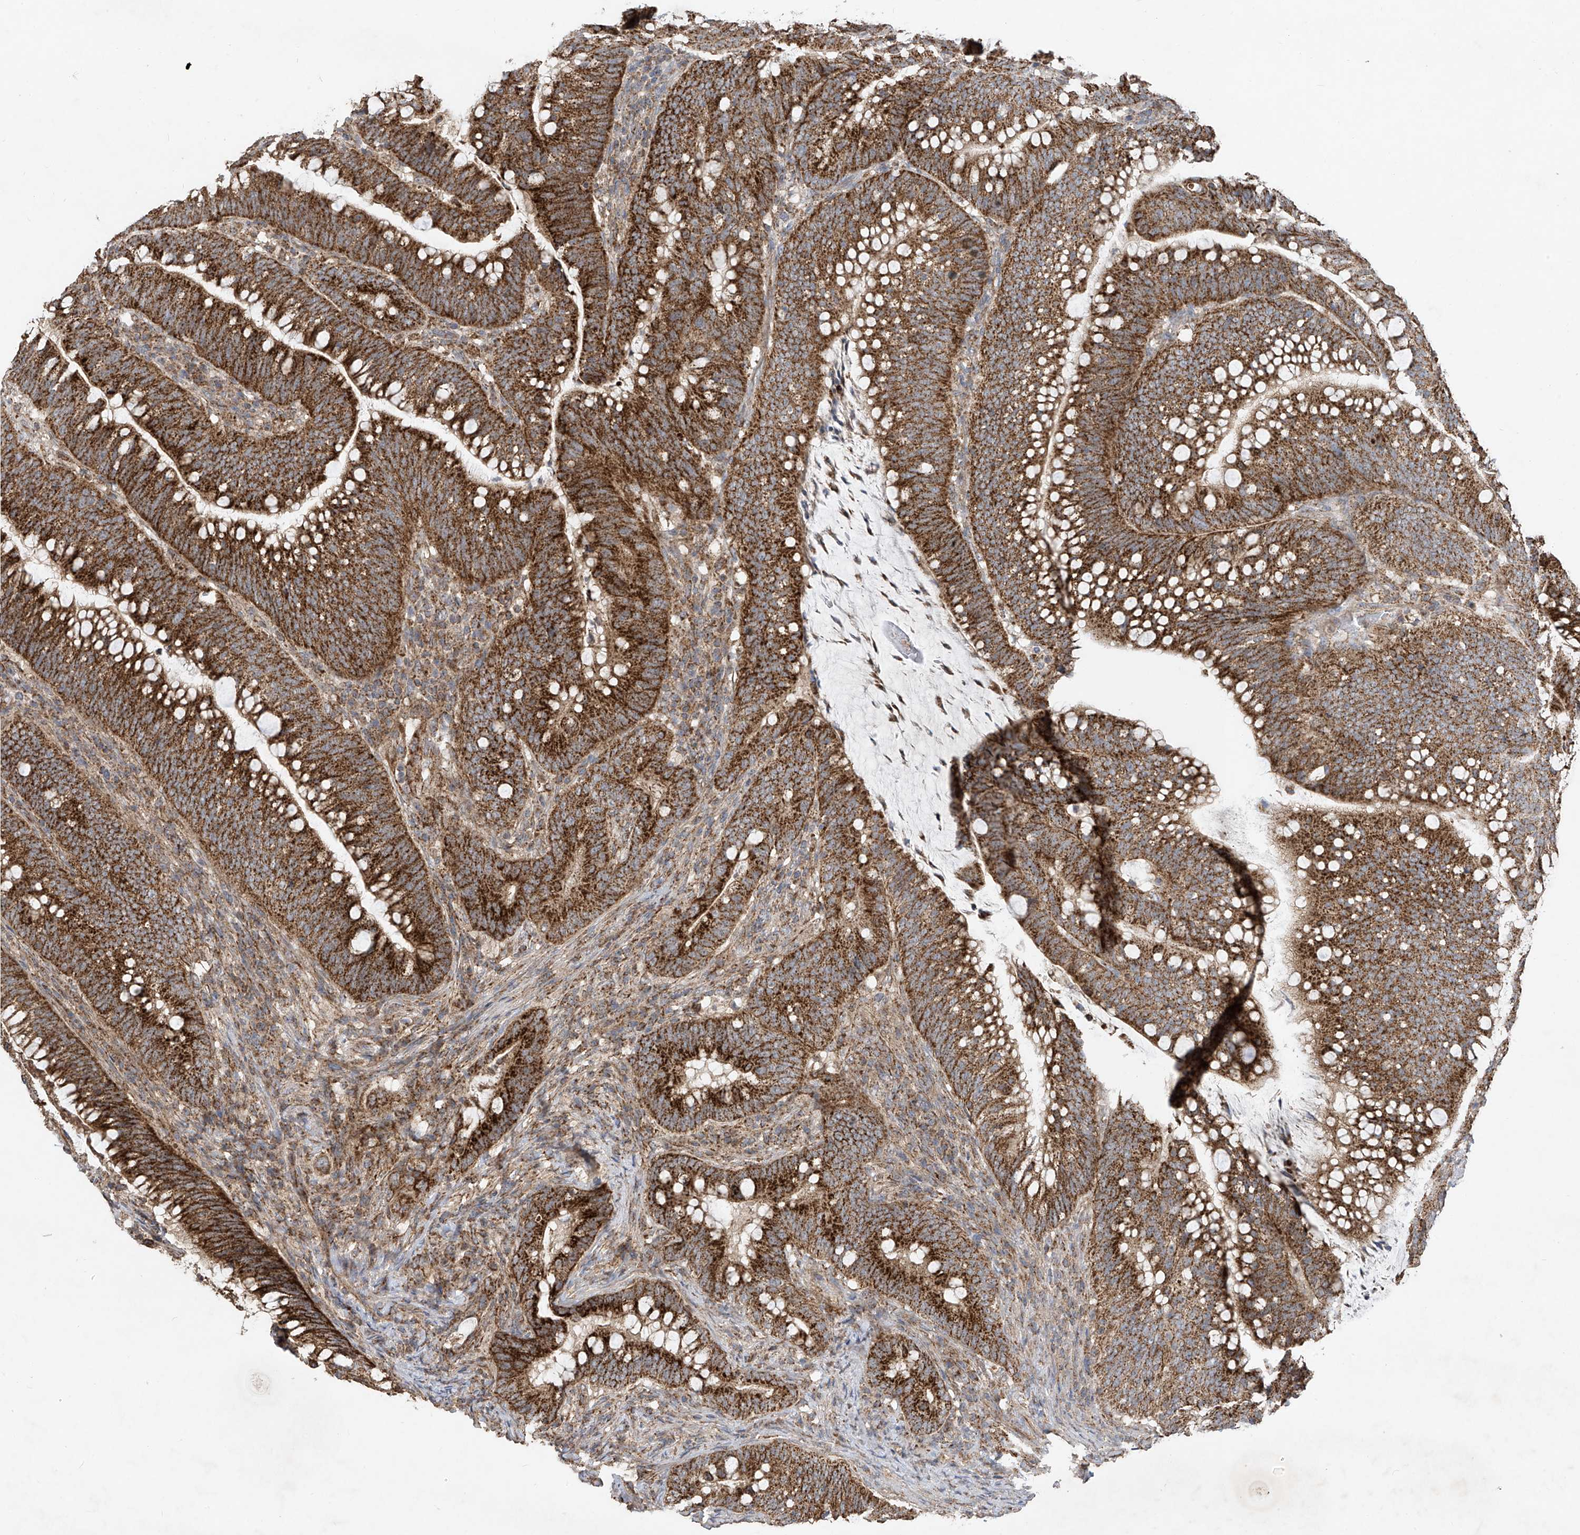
{"staining": {"intensity": "strong", "quantity": ">75%", "location": "cytoplasmic/membranous"}, "tissue": "colorectal cancer", "cell_type": "Tumor cells", "image_type": "cancer", "snomed": [{"axis": "morphology", "description": "Adenocarcinoma, NOS"}, {"axis": "topography", "description": "Colon"}], "caption": "IHC photomicrograph of neoplastic tissue: human adenocarcinoma (colorectal) stained using IHC demonstrates high levels of strong protein expression localized specifically in the cytoplasmic/membranous of tumor cells, appearing as a cytoplasmic/membranous brown color.", "gene": "UQCC1", "patient": {"sex": "female", "age": 66}}